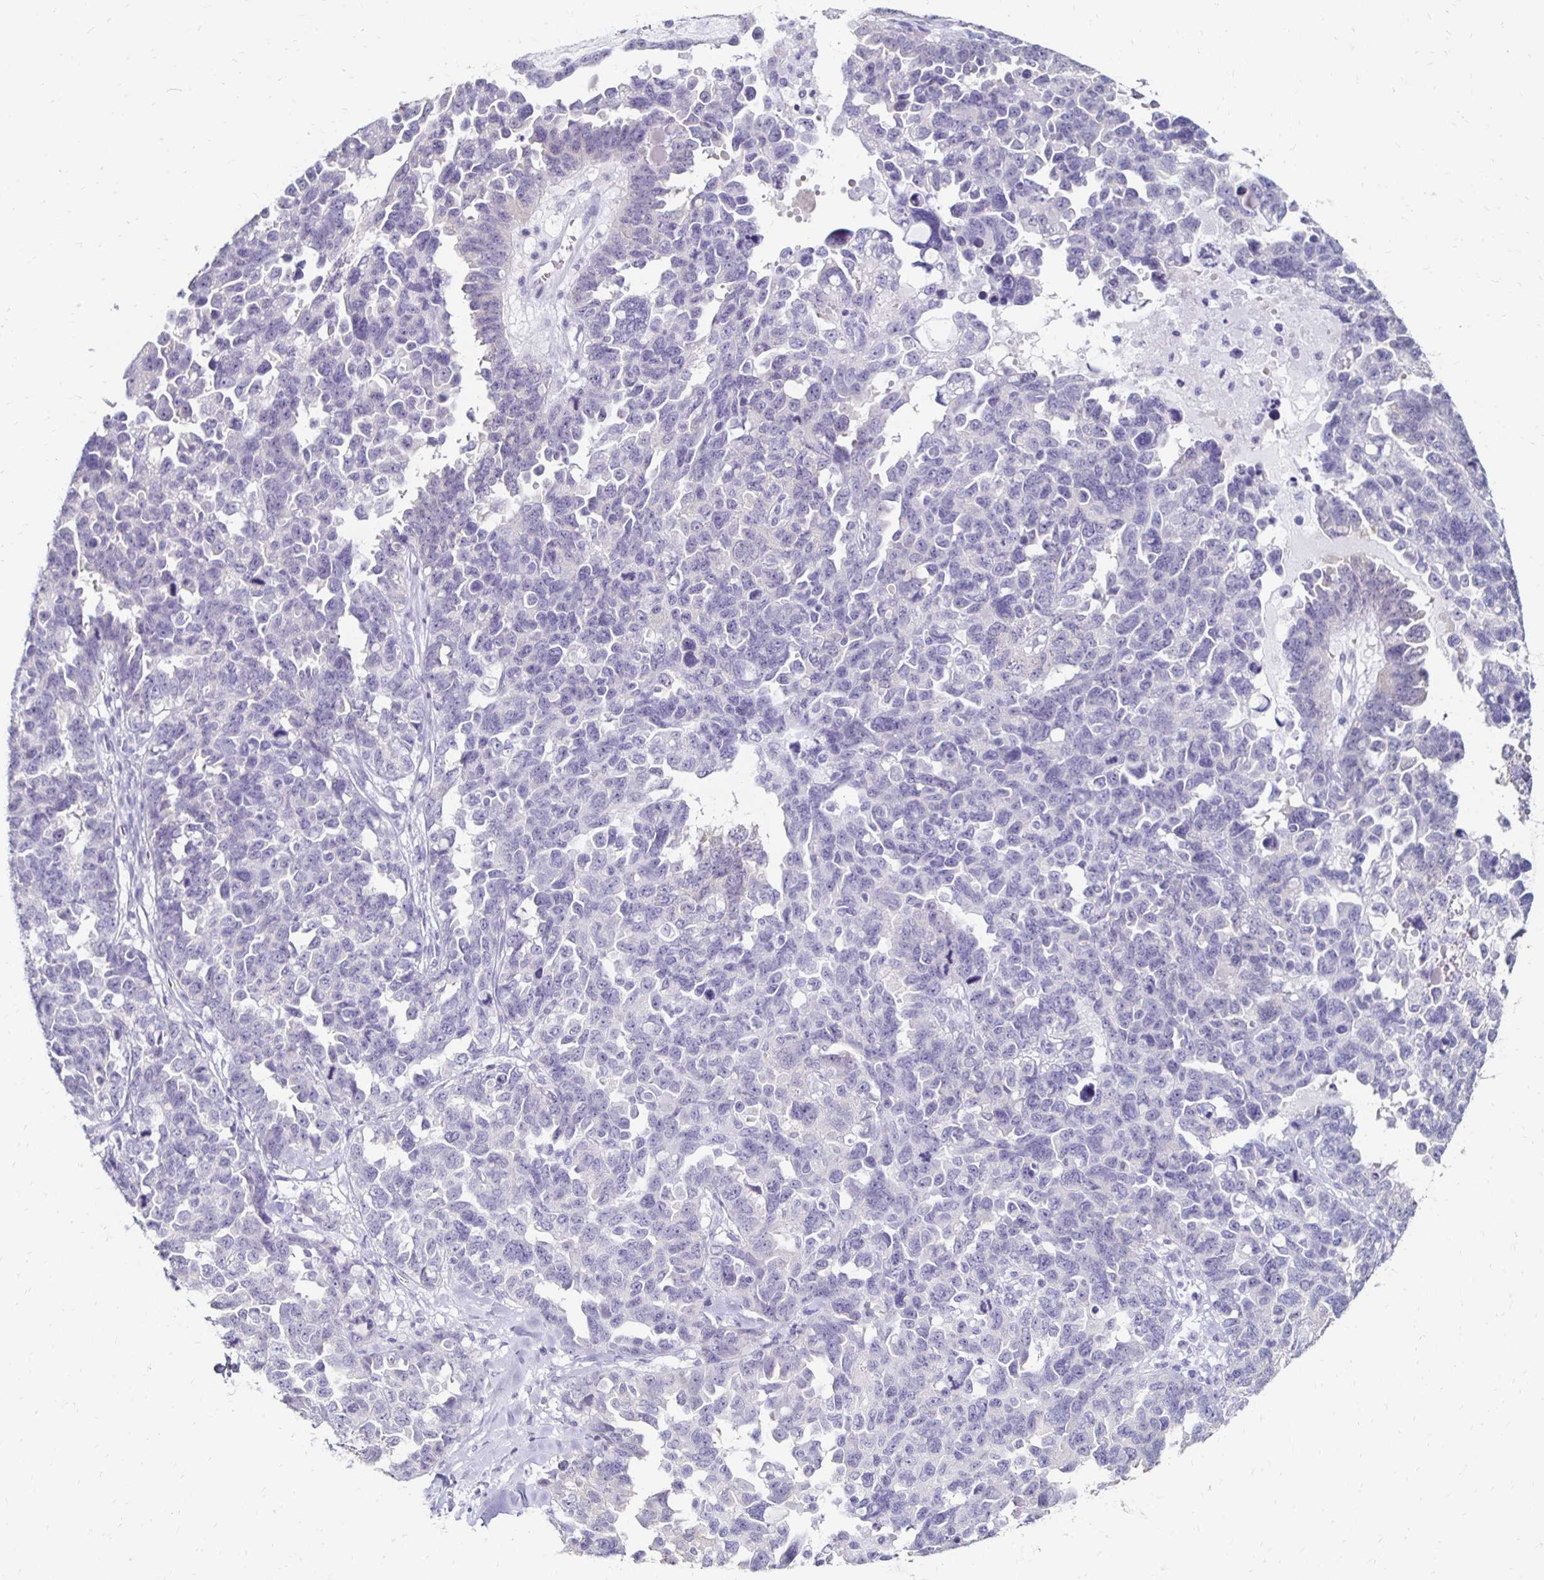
{"staining": {"intensity": "negative", "quantity": "none", "location": "none"}, "tissue": "ovarian cancer", "cell_type": "Tumor cells", "image_type": "cancer", "snomed": [{"axis": "morphology", "description": "Cystadenocarcinoma, serous, NOS"}, {"axis": "topography", "description": "Ovary"}], "caption": "Tumor cells are negative for brown protein staining in ovarian serous cystadenocarcinoma.", "gene": "TOMM34", "patient": {"sex": "female", "age": 69}}